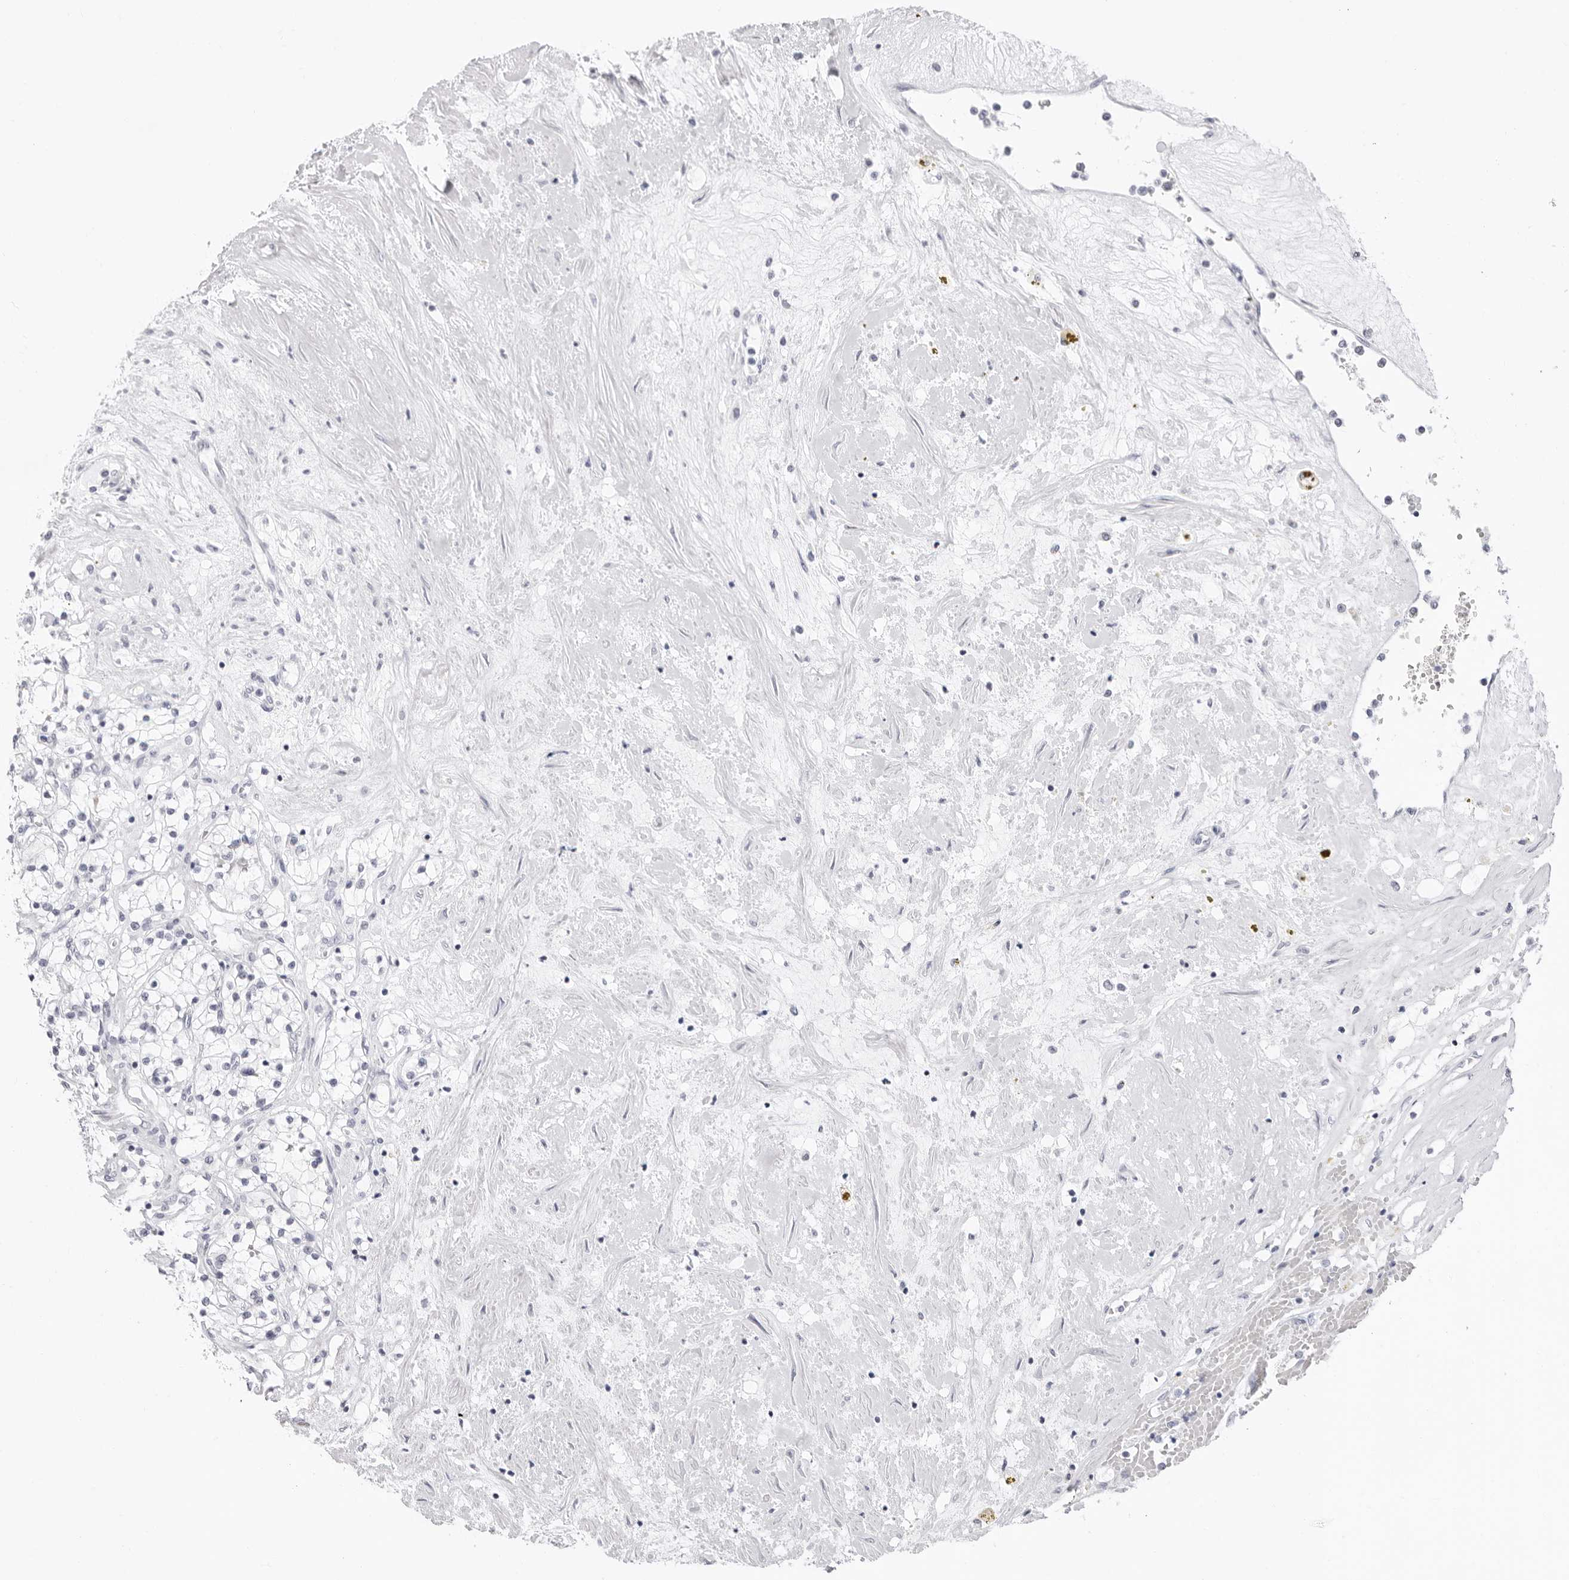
{"staining": {"intensity": "negative", "quantity": "none", "location": "none"}, "tissue": "renal cancer", "cell_type": "Tumor cells", "image_type": "cancer", "snomed": [{"axis": "morphology", "description": "Normal tissue, NOS"}, {"axis": "morphology", "description": "Adenocarcinoma, NOS"}, {"axis": "topography", "description": "Kidney"}], "caption": "Immunohistochemistry micrograph of neoplastic tissue: renal adenocarcinoma stained with DAB (3,3'-diaminobenzidine) shows no significant protein expression in tumor cells.", "gene": "FDPS", "patient": {"sex": "male", "age": 68}}